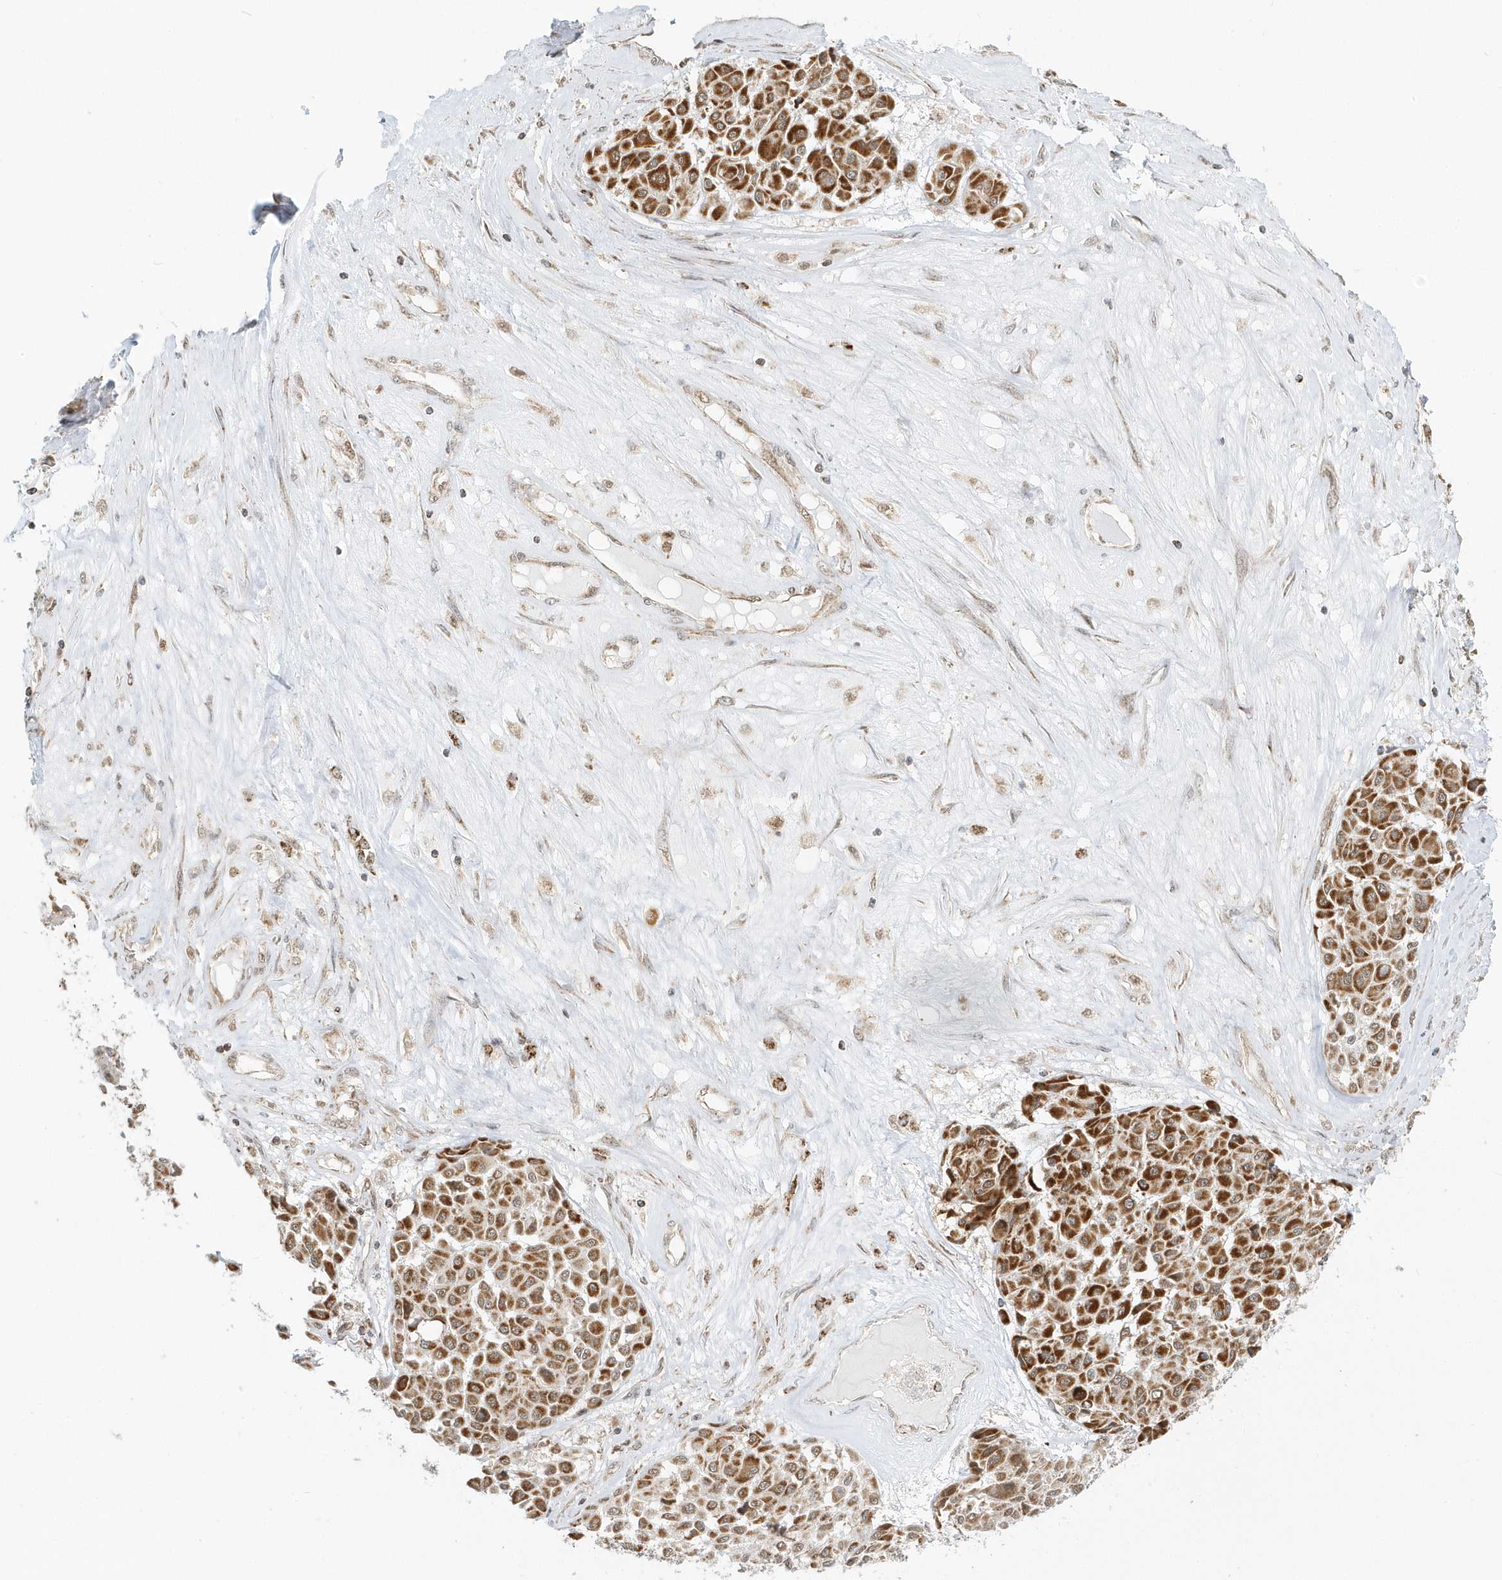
{"staining": {"intensity": "strong", "quantity": ">75%", "location": "cytoplasmic/membranous"}, "tissue": "melanoma", "cell_type": "Tumor cells", "image_type": "cancer", "snomed": [{"axis": "morphology", "description": "Malignant melanoma, Metastatic site"}, {"axis": "topography", "description": "Soft tissue"}], "caption": "This histopathology image reveals malignant melanoma (metastatic site) stained with immunohistochemistry (IHC) to label a protein in brown. The cytoplasmic/membranous of tumor cells show strong positivity for the protein. Nuclei are counter-stained blue.", "gene": "PSMD6", "patient": {"sex": "male", "age": 41}}